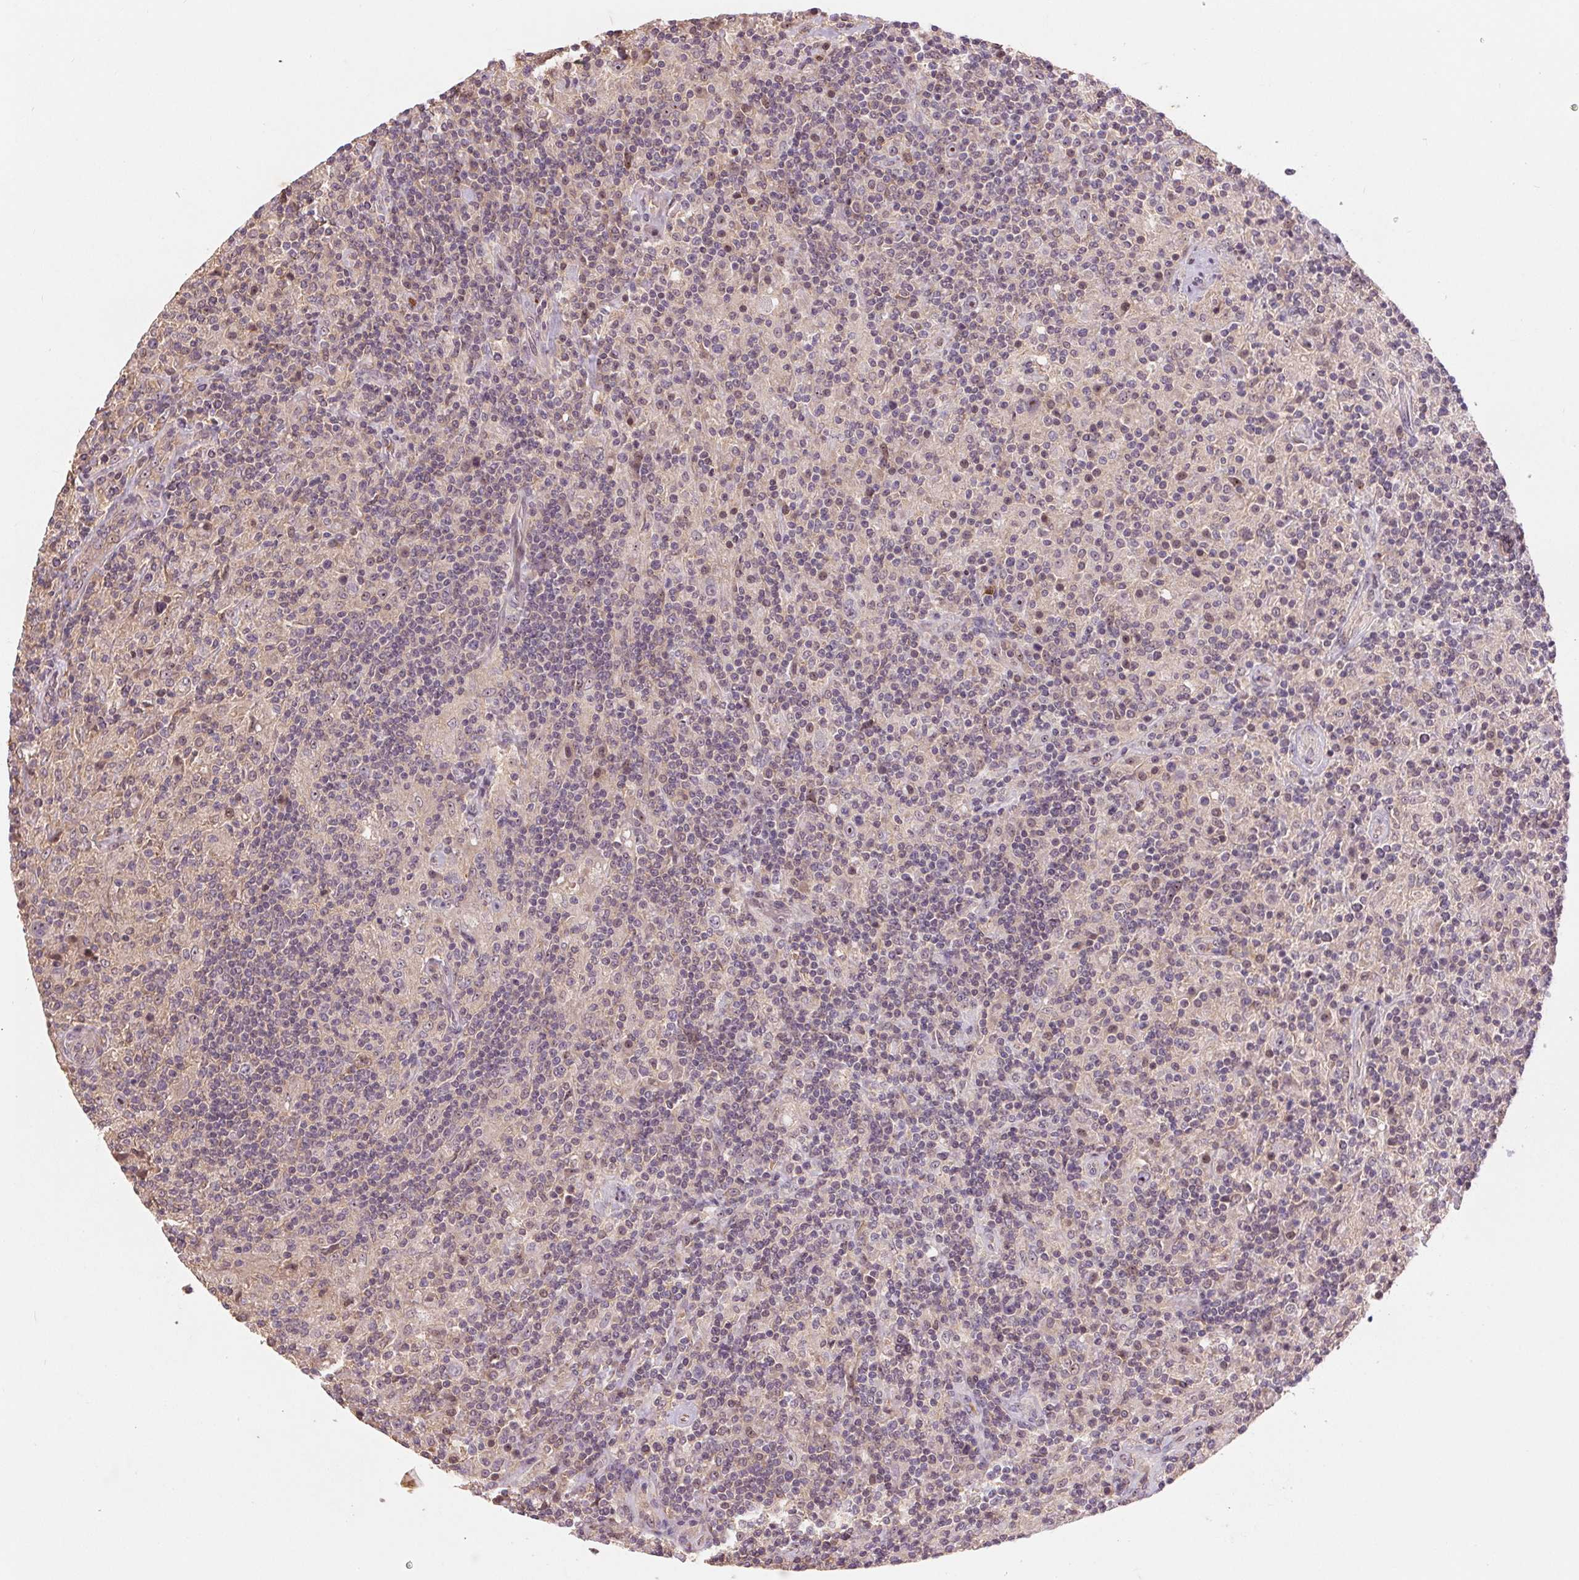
{"staining": {"intensity": "negative", "quantity": "none", "location": "none"}, "tissue": "lymphoma", "cell_type": "Tumor cells", "image_type": "cancer", "snomed": [{"axis": "morphology", "description": "Hodgkin's disease, NOS"}, {"axis": "topography", "description": "Lymph node"}], "caption": "A histopathology image of lymphoma stained for a protein shows no brown staining in tumor cells.", "gene": "RANBP3L", "patient": {"sex": "male", "age": 70}}